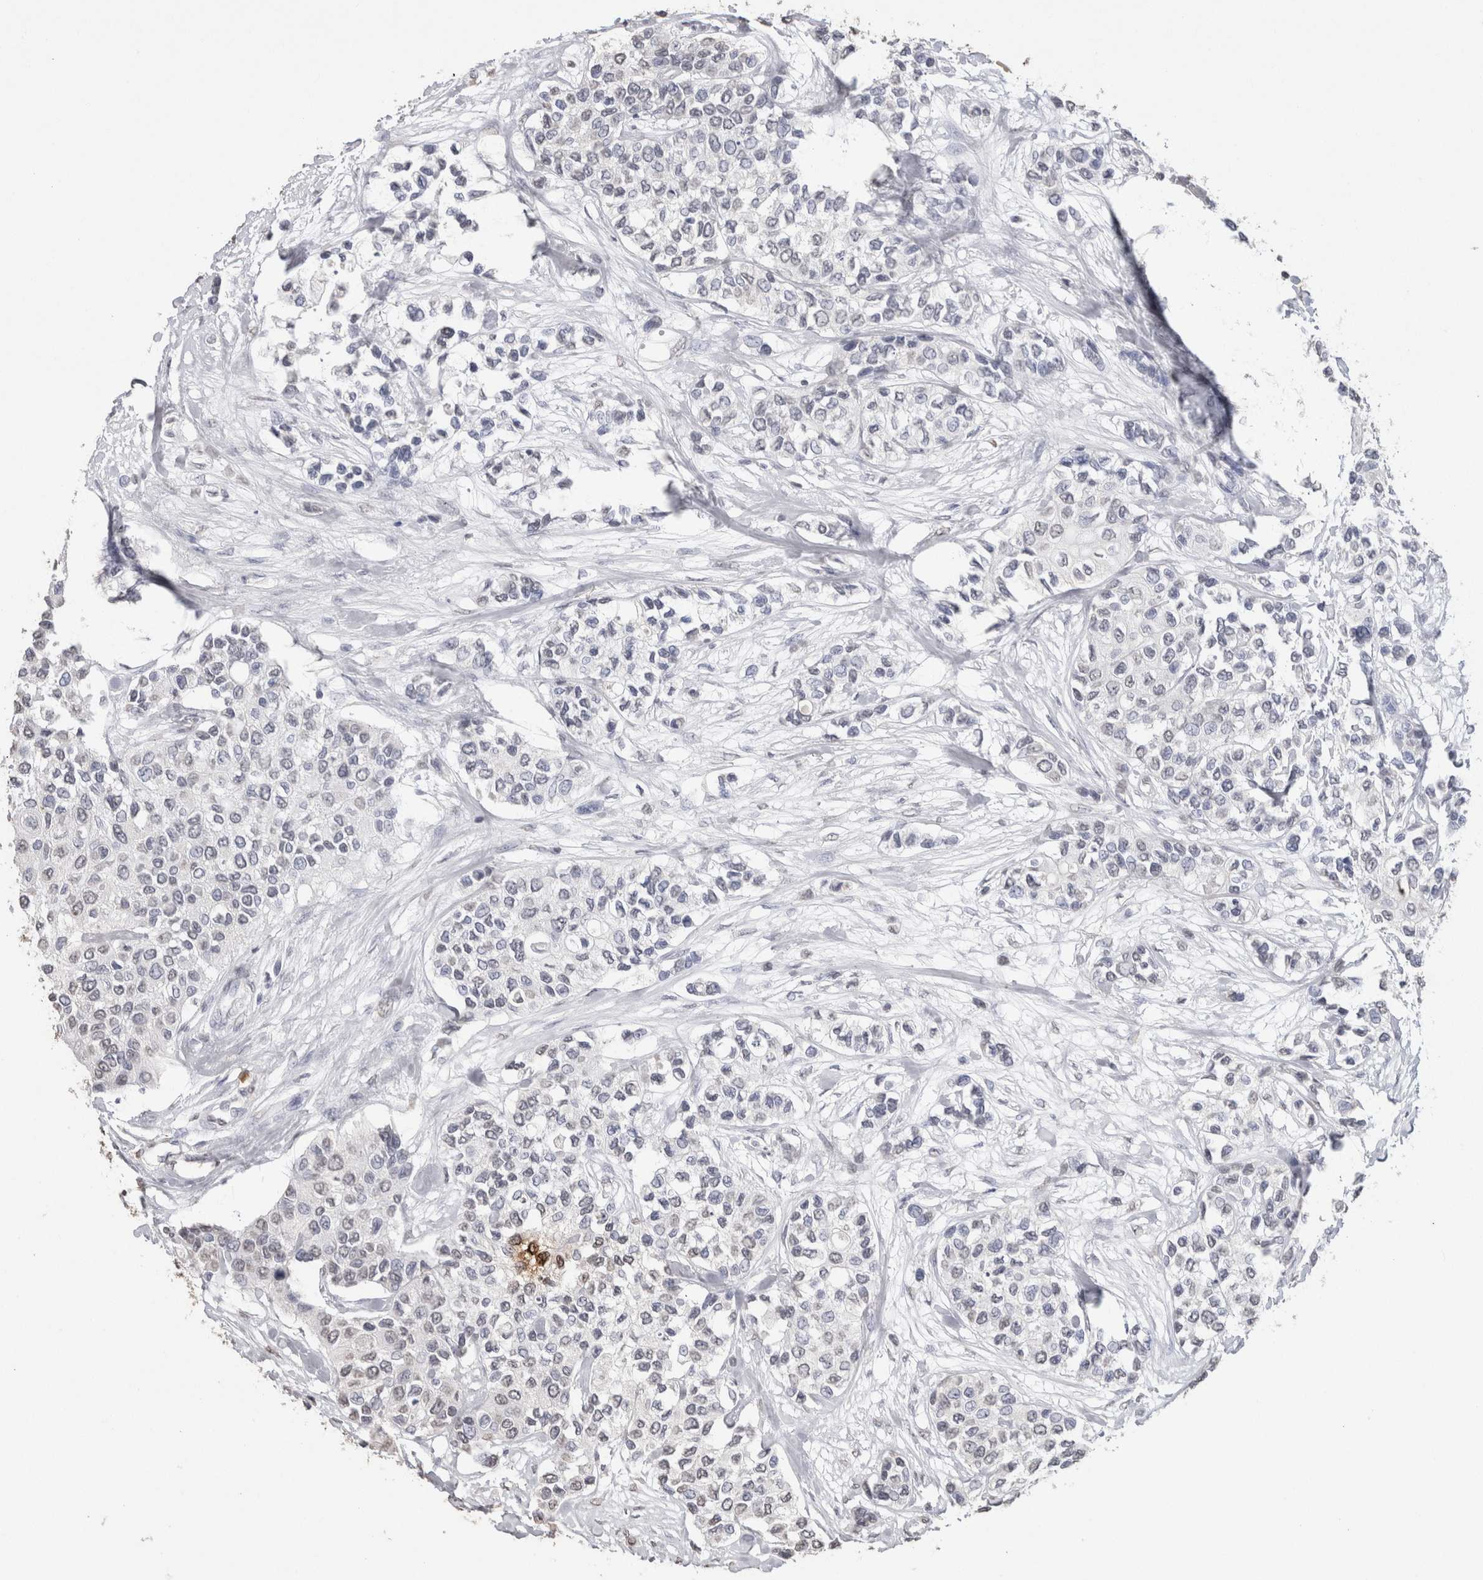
{"staining": {"intensity": "negative", "quantity": "none", "location": "none"}, "tissue": "urothelial cancer", "cell_type": "Tumor cells", "image_type": "cancer", "snomed": [{"axis": "morphology", "description": "Urothelial carcinoma, High grade"}, {"axis": "topography", "description": "Urinary bladder"}], "caption": "This is an immunohistochemistry (IHC) image of urothelial carcinoma (high-grade). There is no staining in tumor cells.", "gene": "LGALS2", "patient": {"sex": "female", "age": 56}}